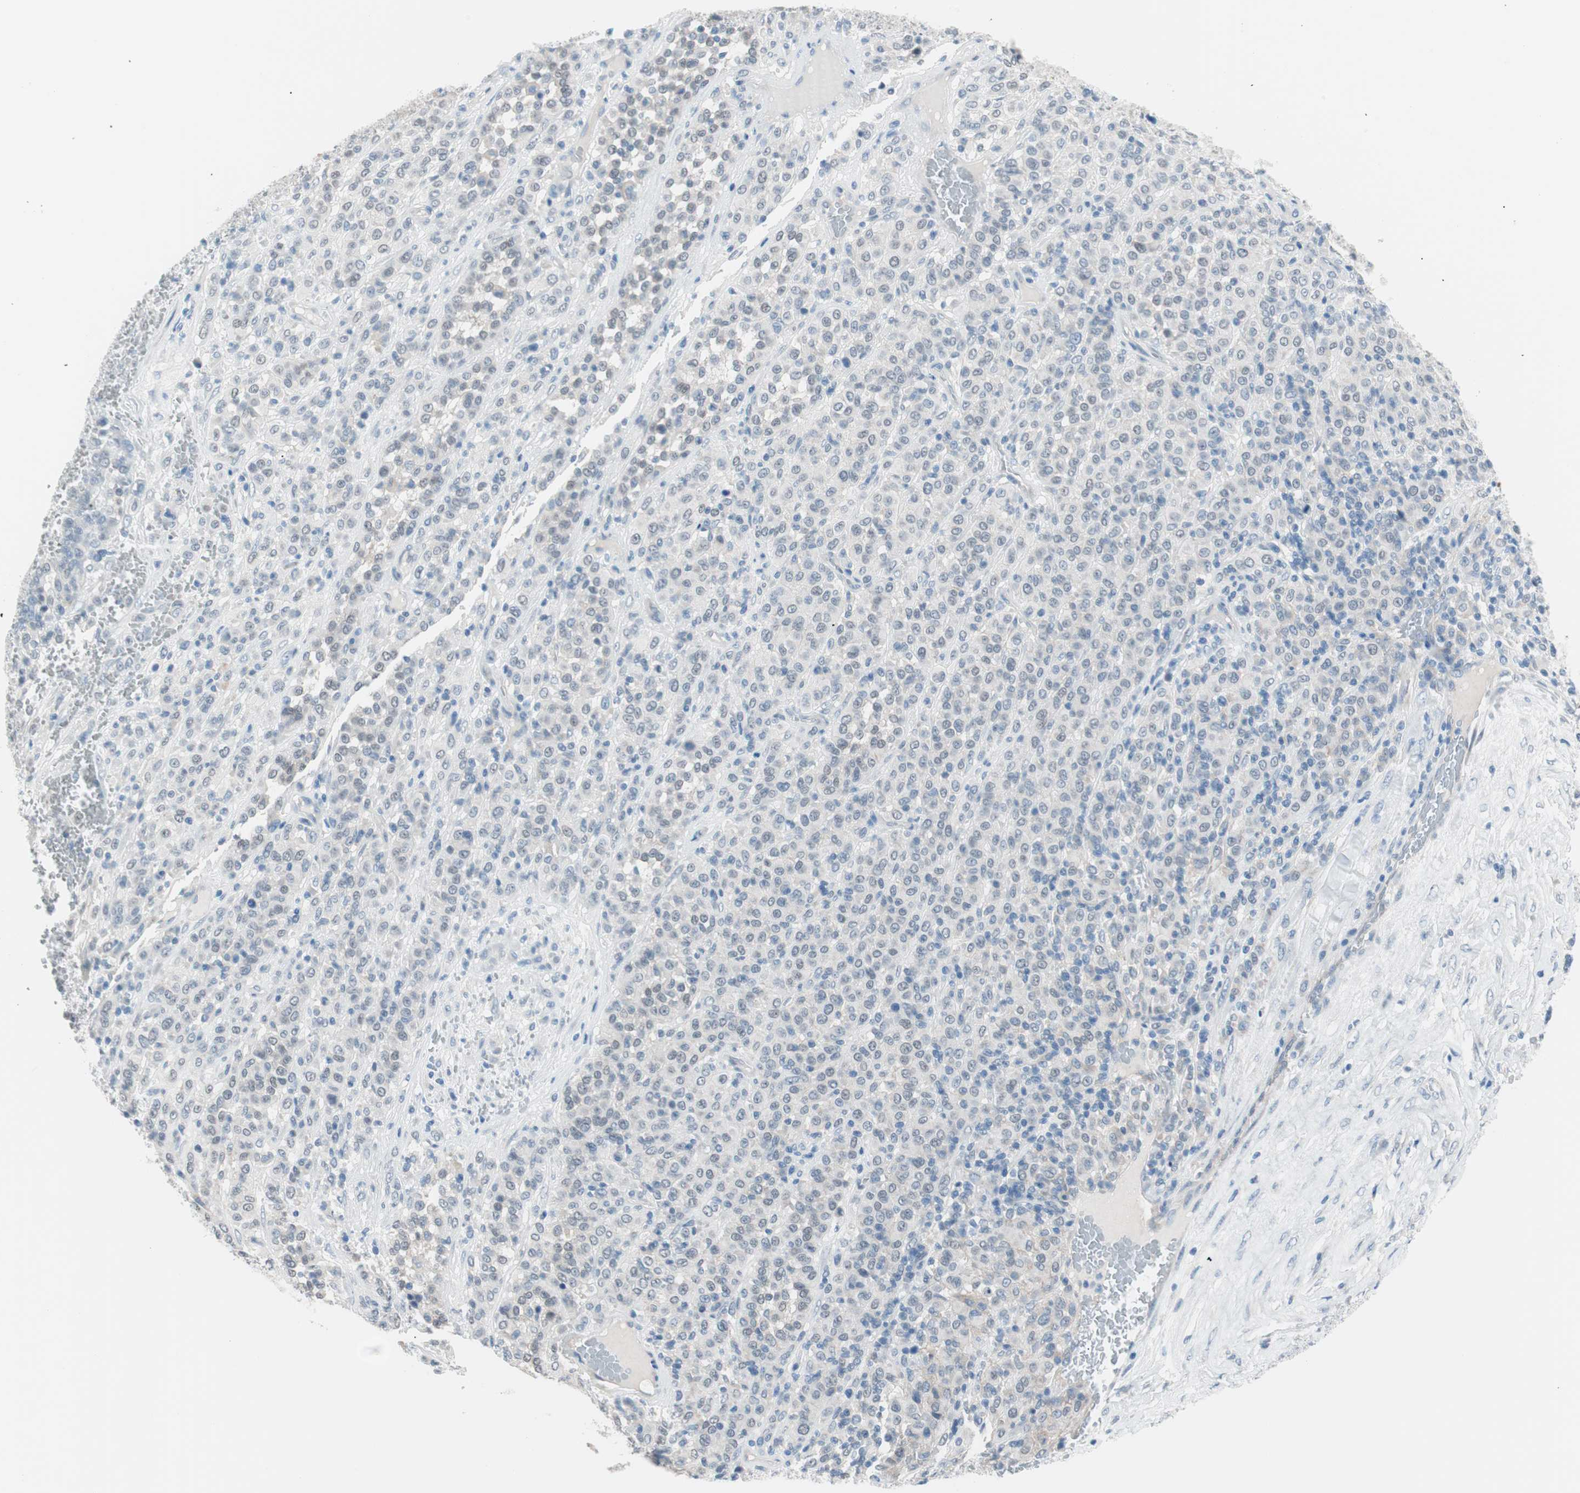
{"staining": {"intensity": "negative", "quantity": "none", "location": "none"}, "tissue": "melanoma", "cell_type": "Tumor cells", "image_type": "cancer", "snomed": [{"axis": "morphology", "description": "Malignant melanoma, Metastatic site"}, {"axis": "topography", "description": "Pancreas"}], "caption": "An image of human melanoma is negative for staining in tumor cells. (Stains: DAB immunohistochemistry with hematoxylin counter stain, Microscopy: brightfield microscopy at high magnification).", "gene": "VIL1", "patient": {"sex": "female", "age": 30}}